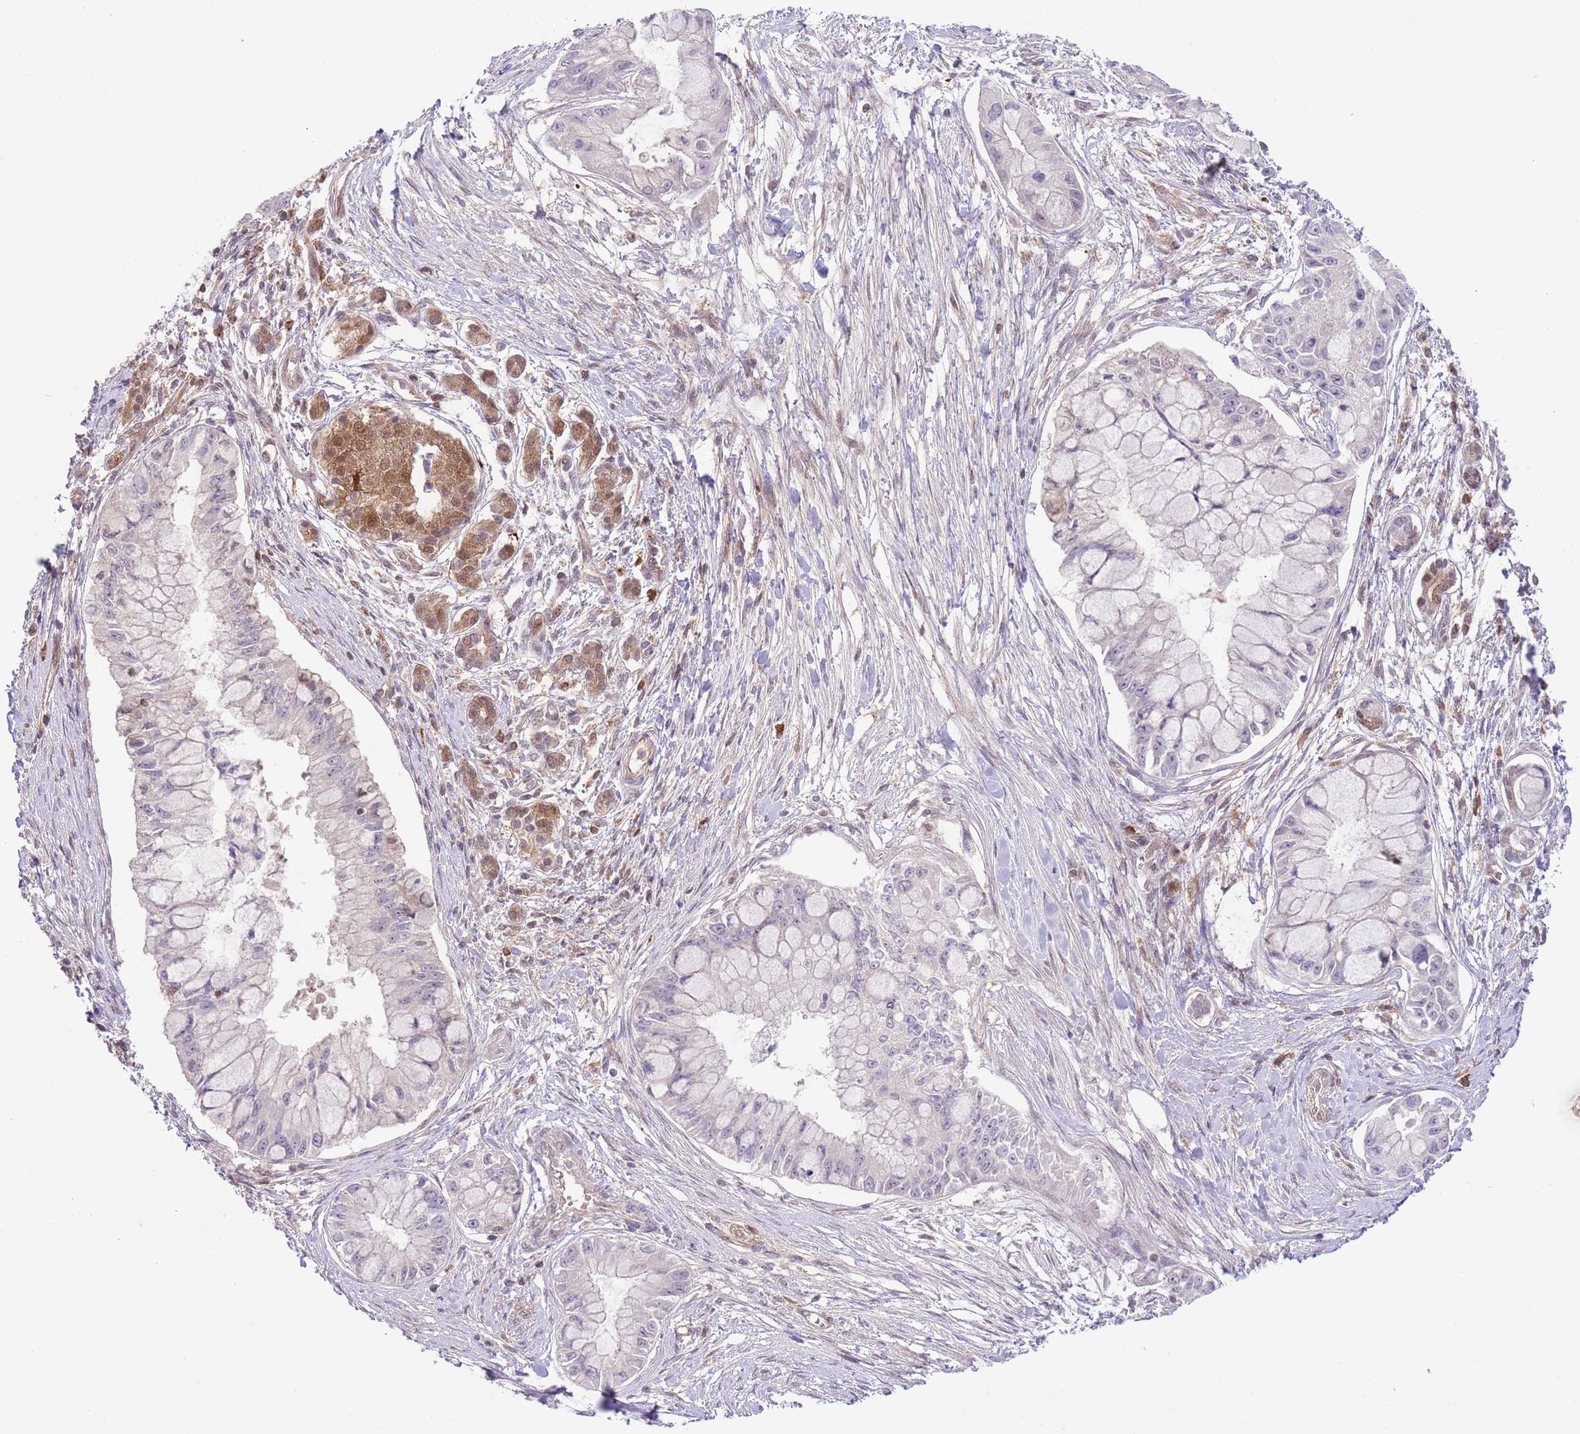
{"staining": {"intensity": "negative", "quantity": "none", "location": "none"}, "tissue": "pancreatic cancer", "cell_type": "Tumor cells", "image_type": "cancer", "snomed": [{"axis": "morphology", "description": "Adenocarcinoma, NOS"}, {"axis": "topography", "description": "Pancreas"}], "caption": "Immunohistochemistry (IHC) of human pancreatic adenocarcinoma demonstrates no positivity in tumor cells.", "gene": "HDHD2", "patient": {"sex": "male", "age": 48}}